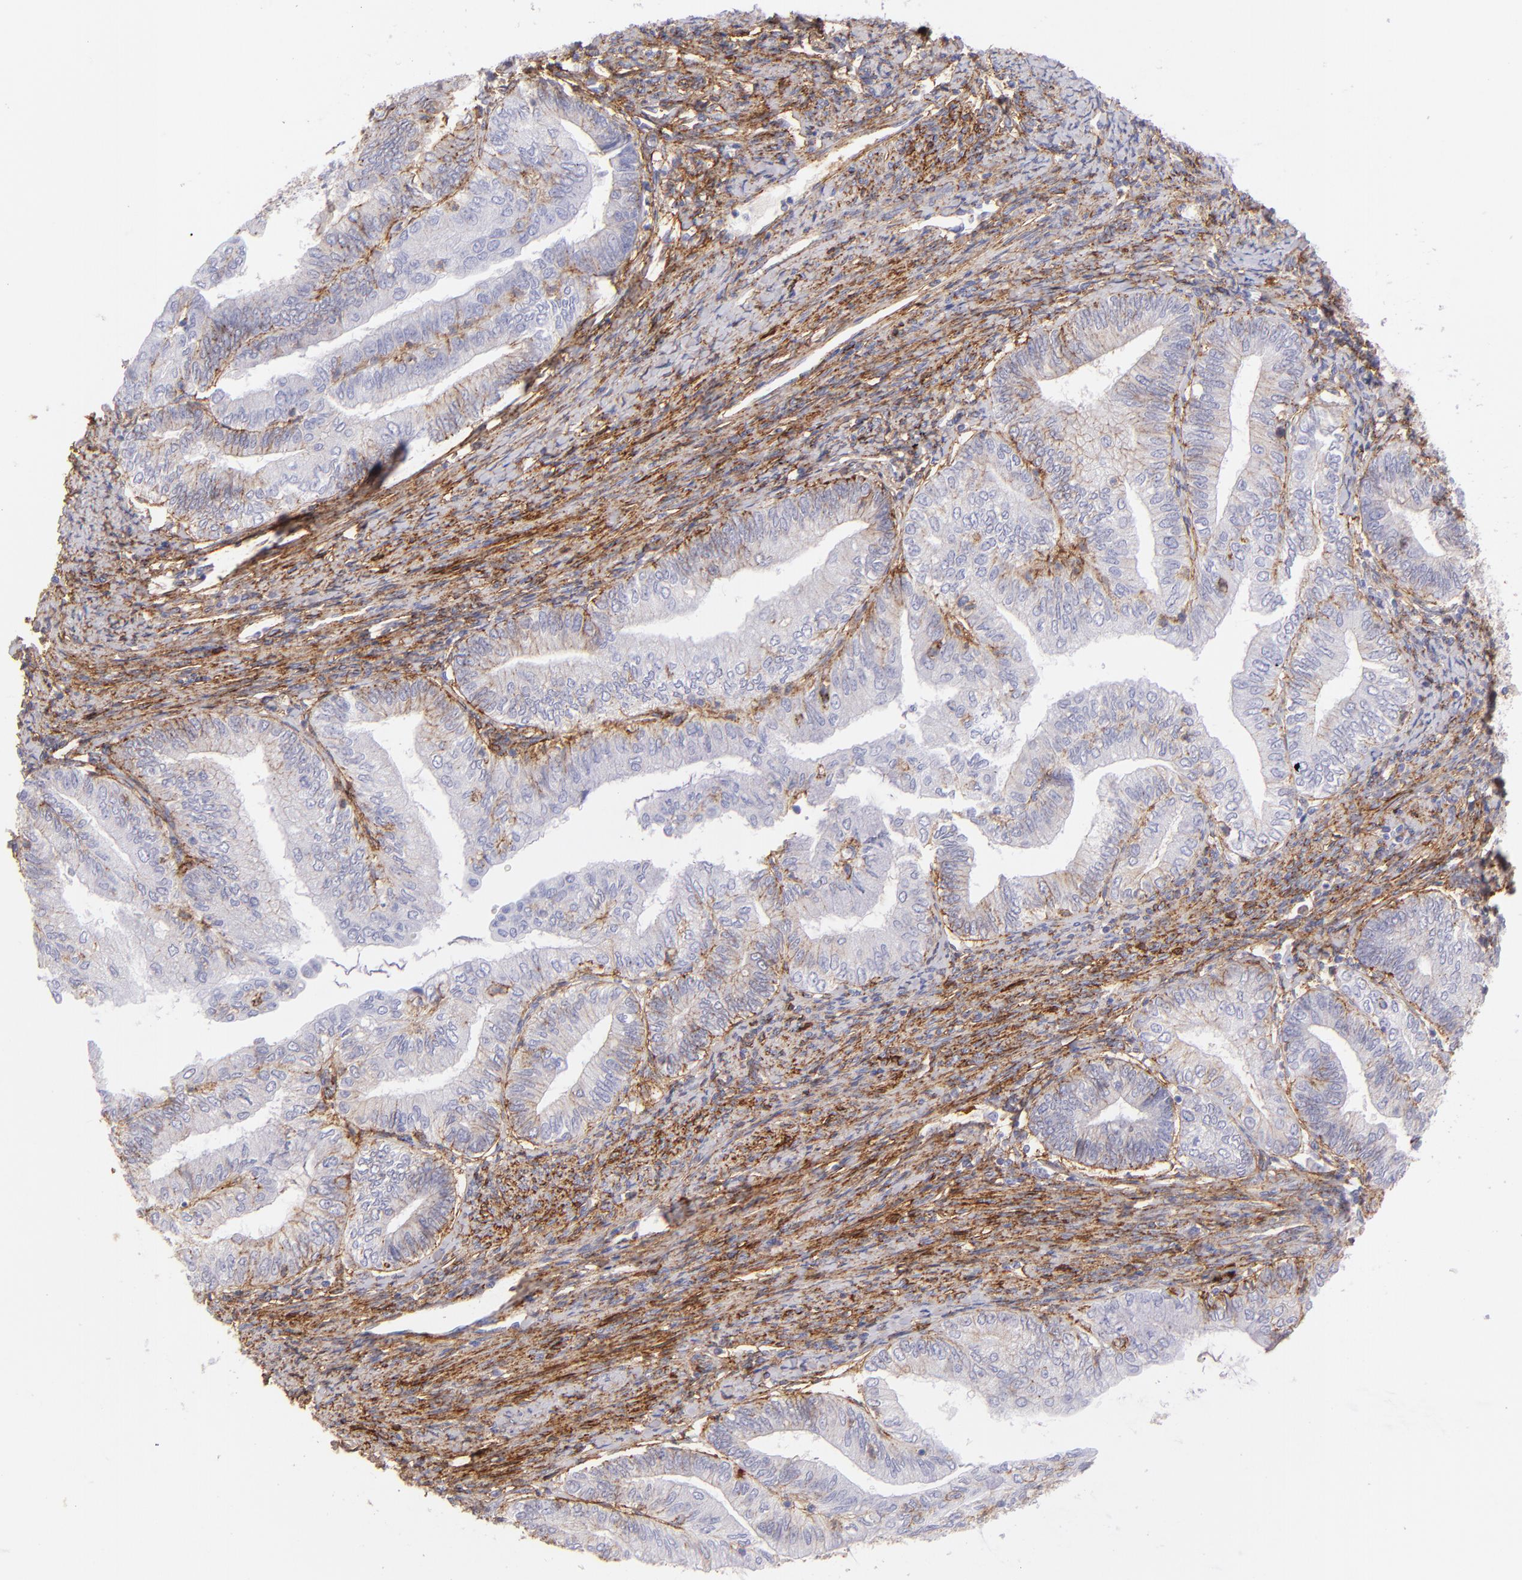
{"staining": {"intensity": "weak", "quantity": "<25%", "location": "cytoplasmic/membranous"}, "tissue": "endometrial cancer", "cell_type": "Tumor cells", "image_type": "cancer", "snomed": [{"axis": "morphology", "description": "Adenocarcinoma, NOS"}, {"axis": "topography", "description": "Endometrium"}], "caption": "This is an immunohistochemistry (IHC) micrograph of endometrial adenocarcinoma. There is no expression in tumor cells.", "gene": "CD81", "patient": {"sex": "female", "age": 66}}